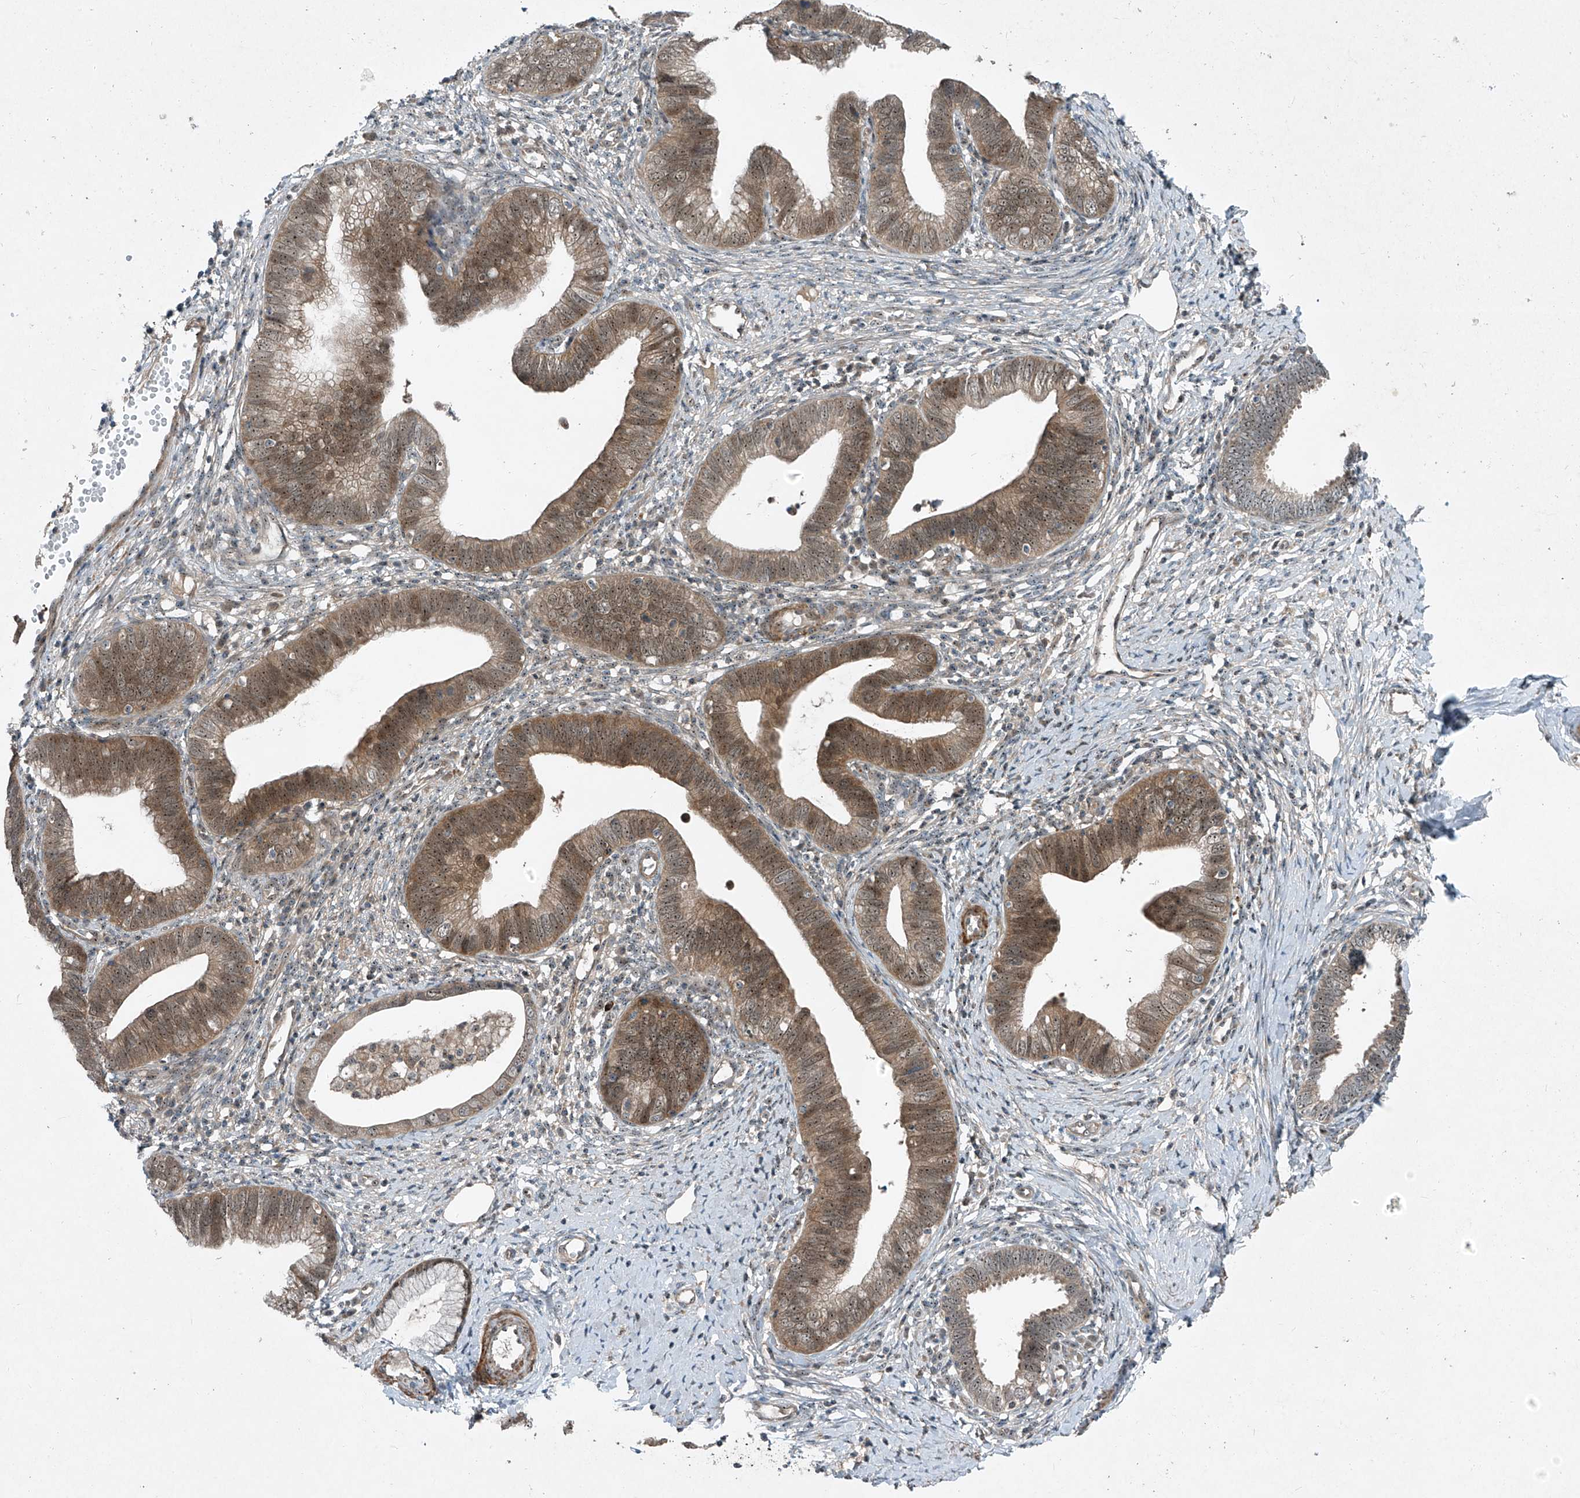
{"staining": {"intensity": "weak", "quantity": ">75%", "location": "cytoplasmic/membranous,nuclear"}, "tissue": "cervical cancer", "cell_type": "Tumor cells", "image_type": "cancer", "snomed": [{"axis": "morphology", "description": "Adenocarcinoma, NOS"}, {"axis": "topography", "description": "Cervix"}], "caption": "A high-resolution histopathology image shows immunohistochemistry (IHC) staining of cervical adenocarcinoma, which exhibits weak cytoplasmic/membranous and nuclear staining in about >75% of tumor cells.", "gene": "PPCS", "patient": {"sex": "female", "age": 36}}